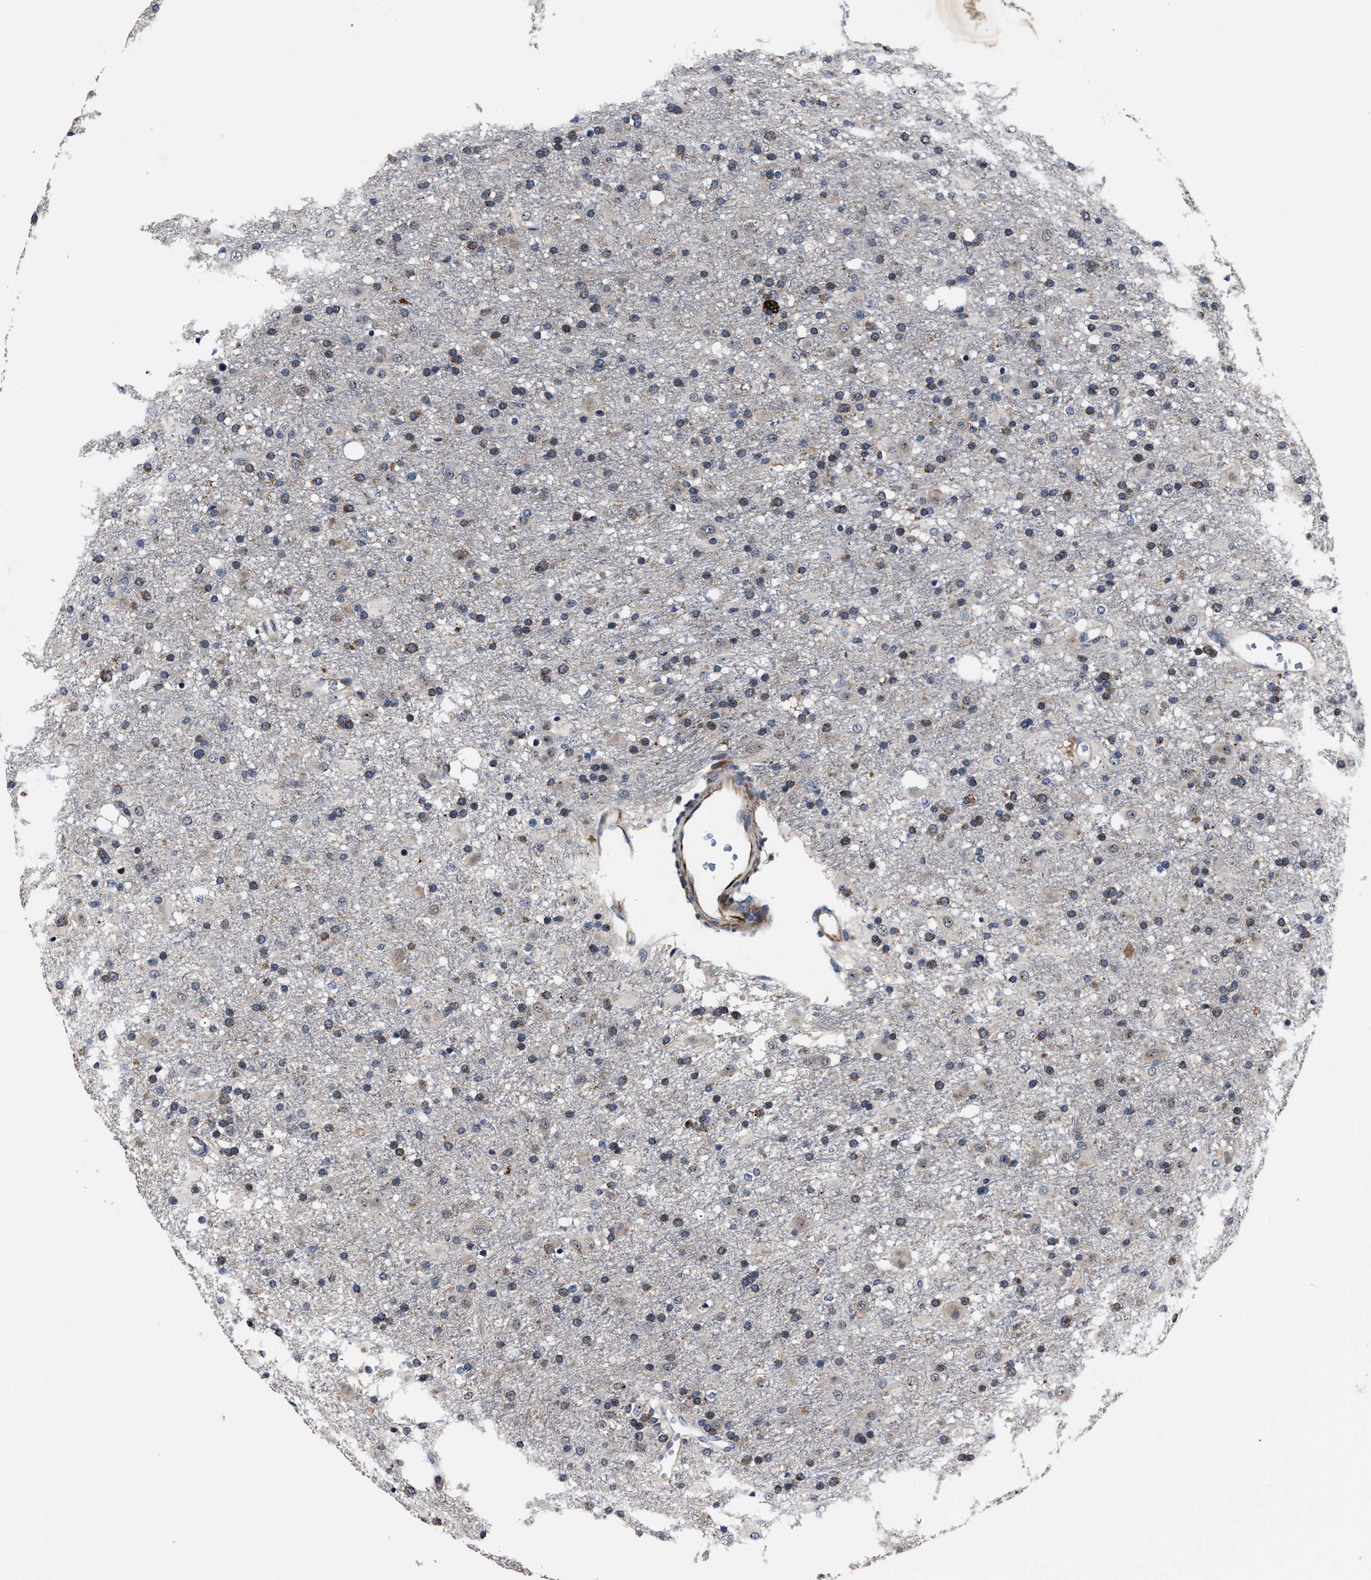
{"staining": {"intensity": "moderate", "quantity": "<25%", "location": "cytoplasmic/membranous"}, "tissue": "glioma", "cell_type": "Tumor cells", "image_type": "cancer", "snomed": [{"axis": "morphology", "description": "Glioma, malignant, Low grade"}, {"axis": "topography", "description": "Brain"}], "caption": "Immunohistochemistry (IHC) of malignant glioma (low-grade) shows low levels of moderate cytoplasmic/membranous positivity in about <25% of tumor cells.", "gene": "RSBN1L", "patient": {"sex": "male", "age": 65}}